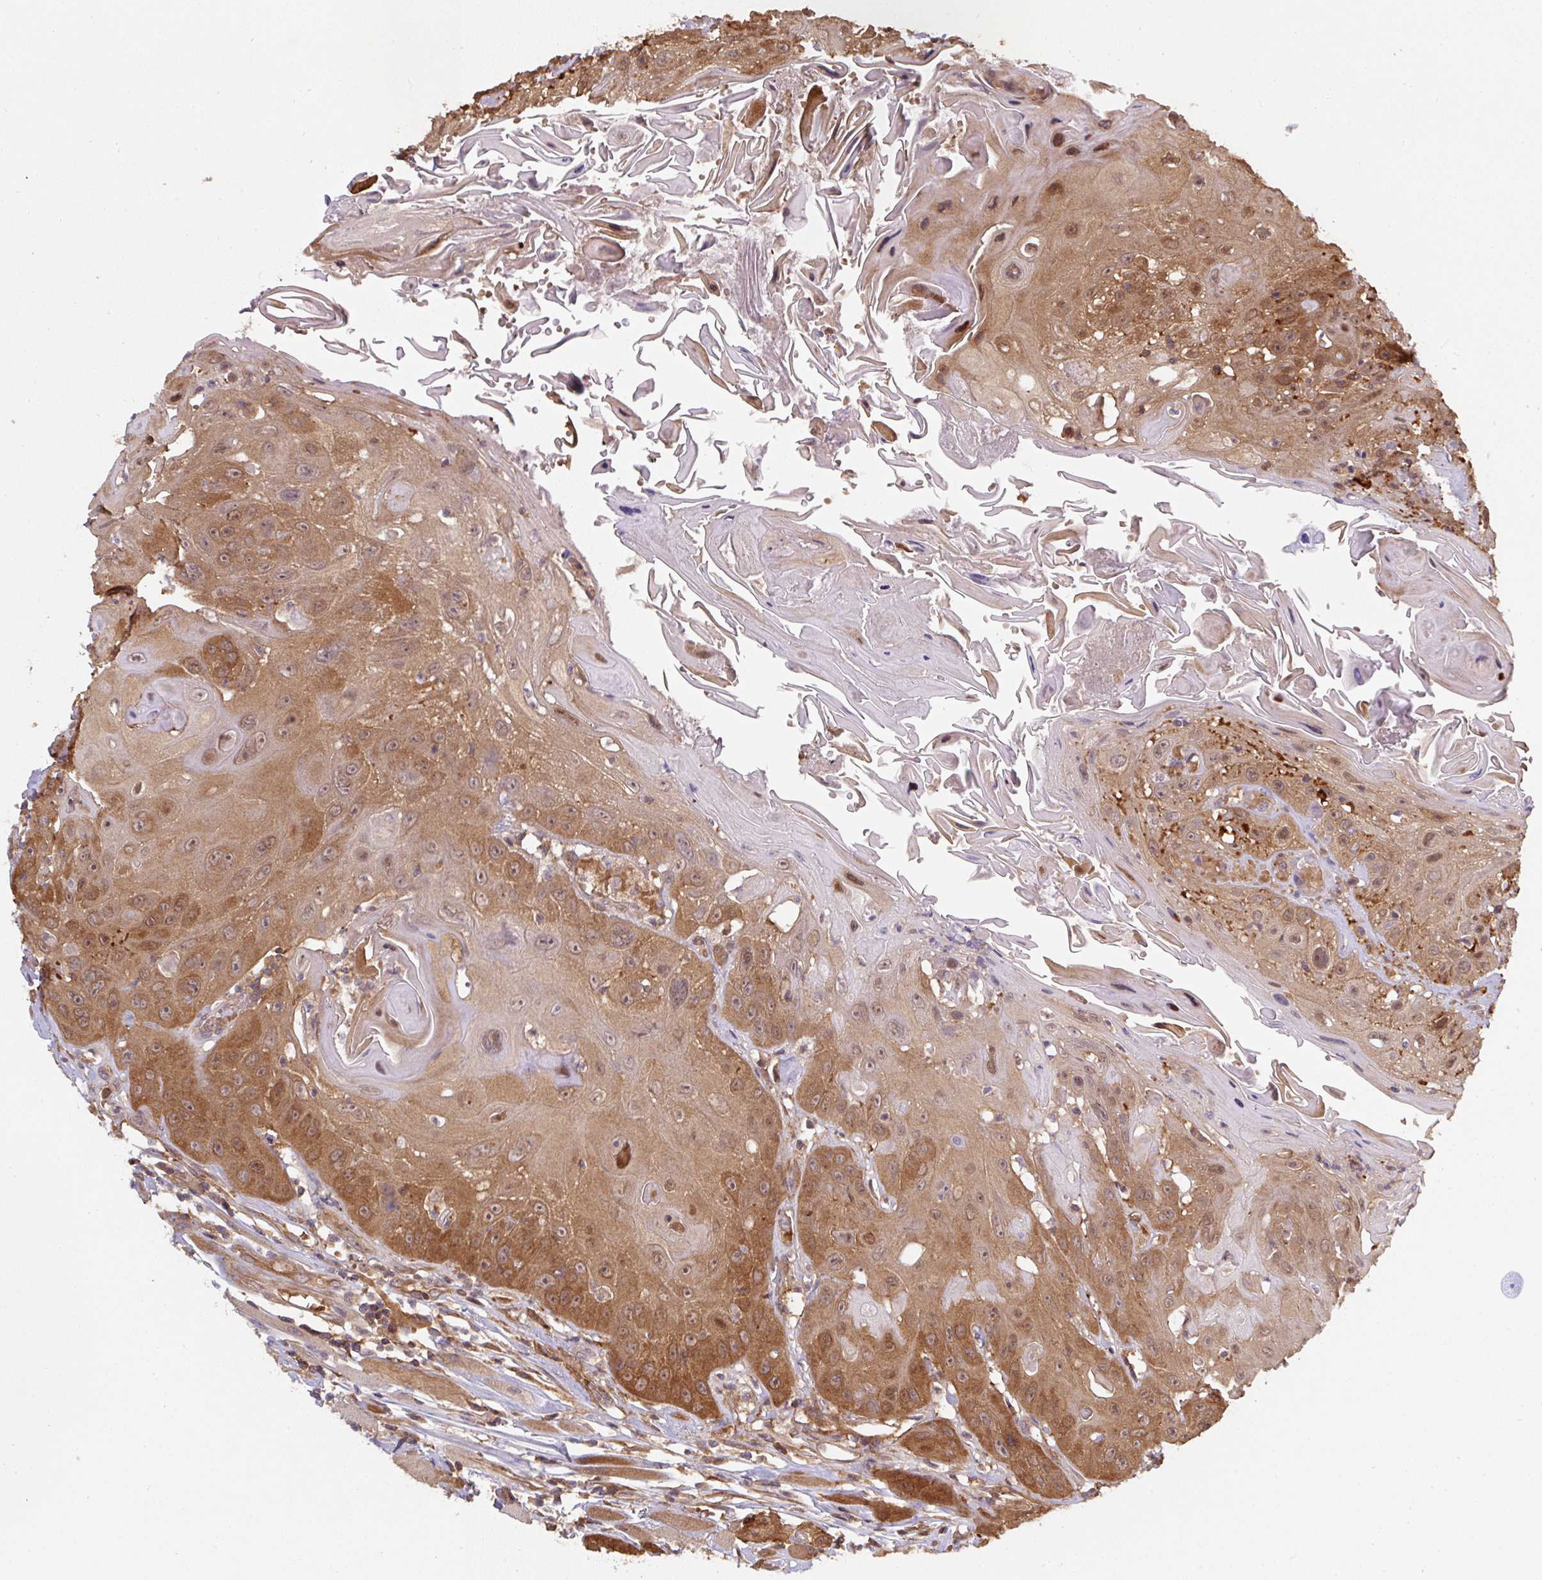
{"staining": {"intensity": "strong", "quantity": "25%-75%", "location": "cytoplasmic/membranous,nuclear"}, "tissue": "head and neck cancer", "cell_type": "Tumor cells", "image_type": "cancer", "snomed": [{"axis": "morphology", "description": "Squamous cell carcinoma, NOS"}, {"axis": "topography", "description": "Head-Neck"}], "caption": "Immunohistochemical staining of squamous cell carcinoma (head and neck) exhibits high levels of strong cytoplasmic/membranous and nuclear staining in about 25%-75% of tumor cells.", "gene": "ST13", "patient": {"sex": "female", "age": 59}}